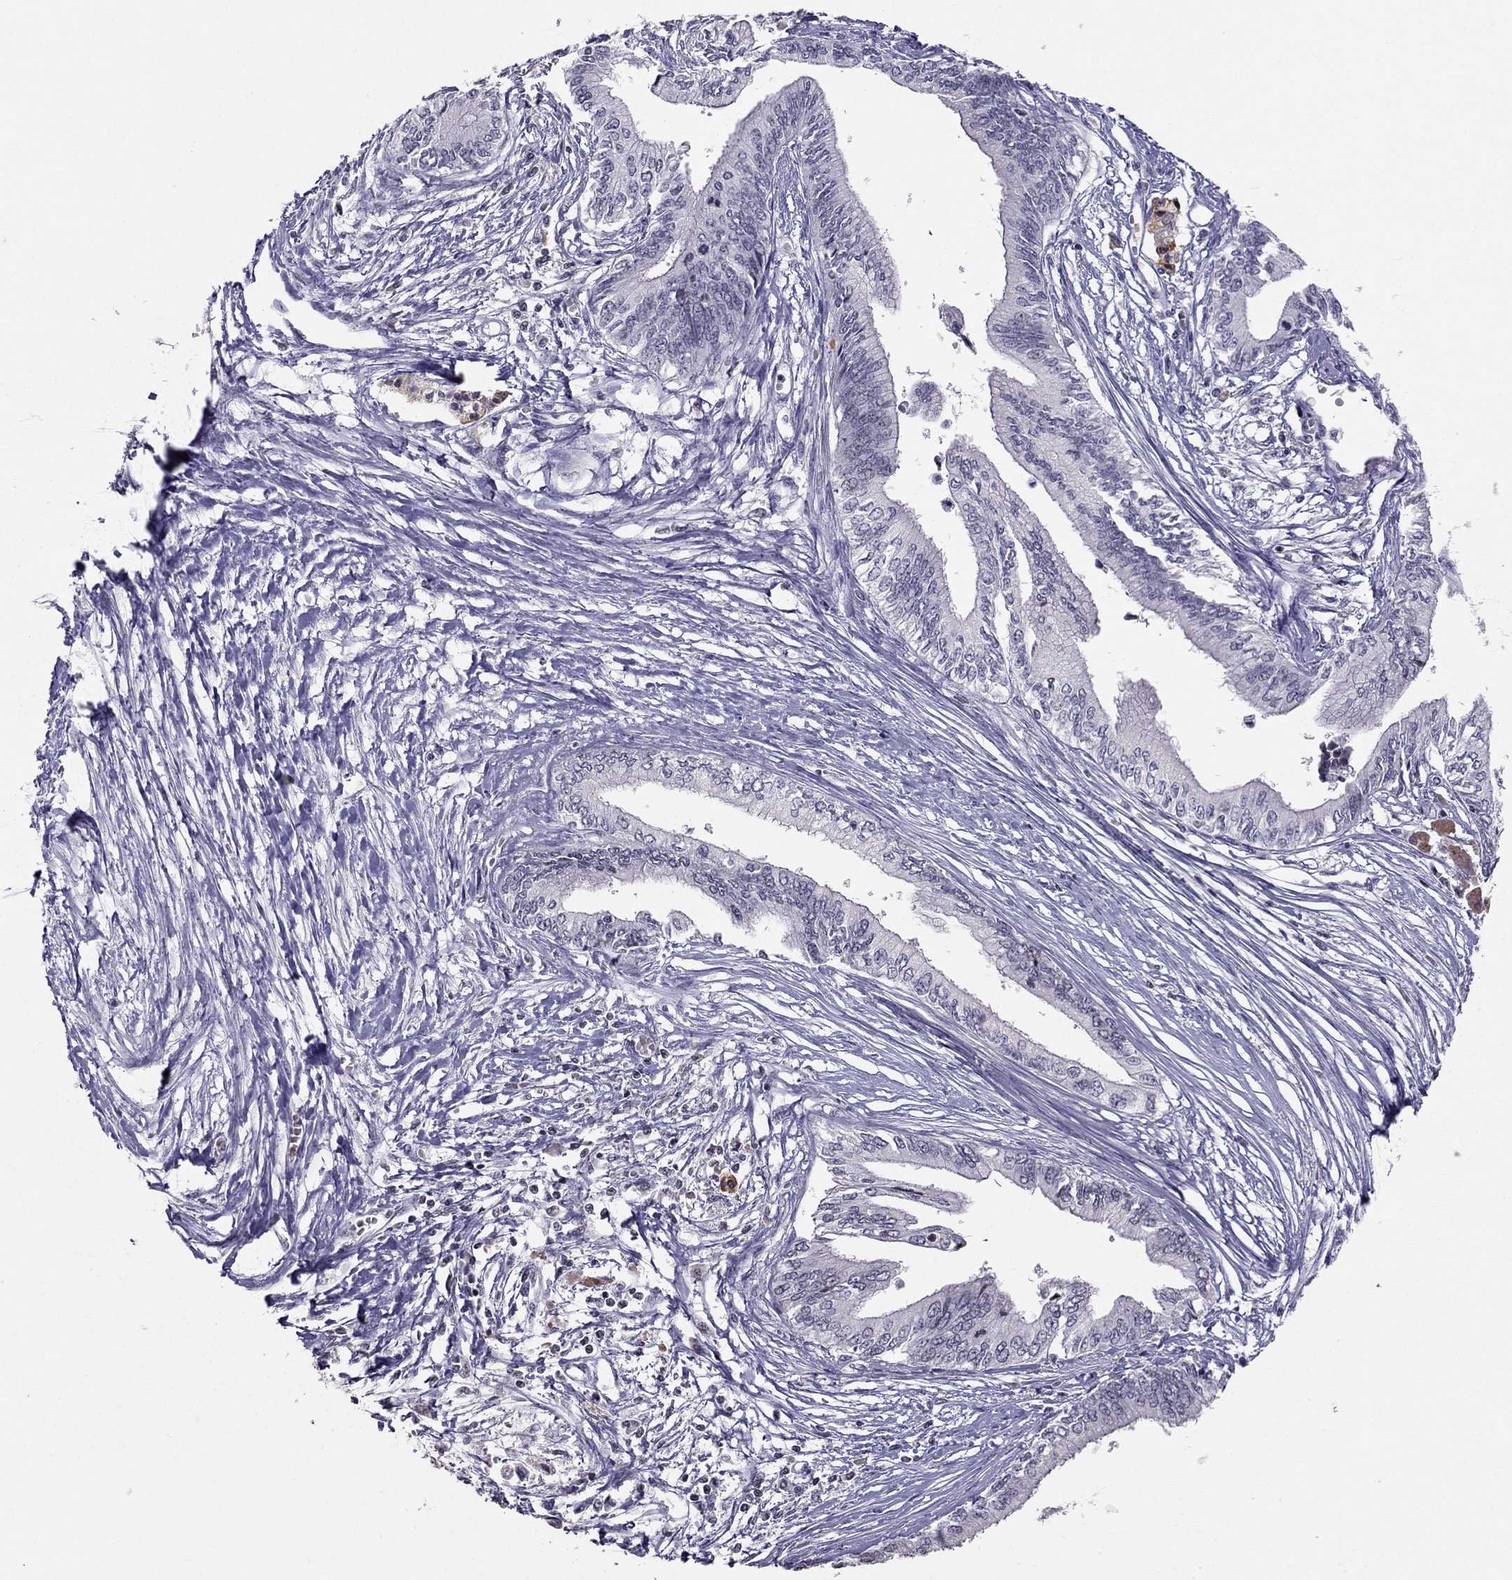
{"staining": {"intensity": "negative", "quantity": "none", "location": "none"}, "tissue": "pancreatic cancer", "cell_type": "Tumor cells", "image_type": "cancer", "snomed": [{"axis": "morphology", "description": "Adenocarcinoma, NOS"}, {"axis": "topography", "description": "Pancreas"}], "caption": "Immunohistochemistry (IHC) micrograph of adenocarcinoma (pancreatic) stained for a protein (brown), which shows no positivity in tumor cells.", "gene": "TSHB", "patient": {"sex": "female", "age": 61}}